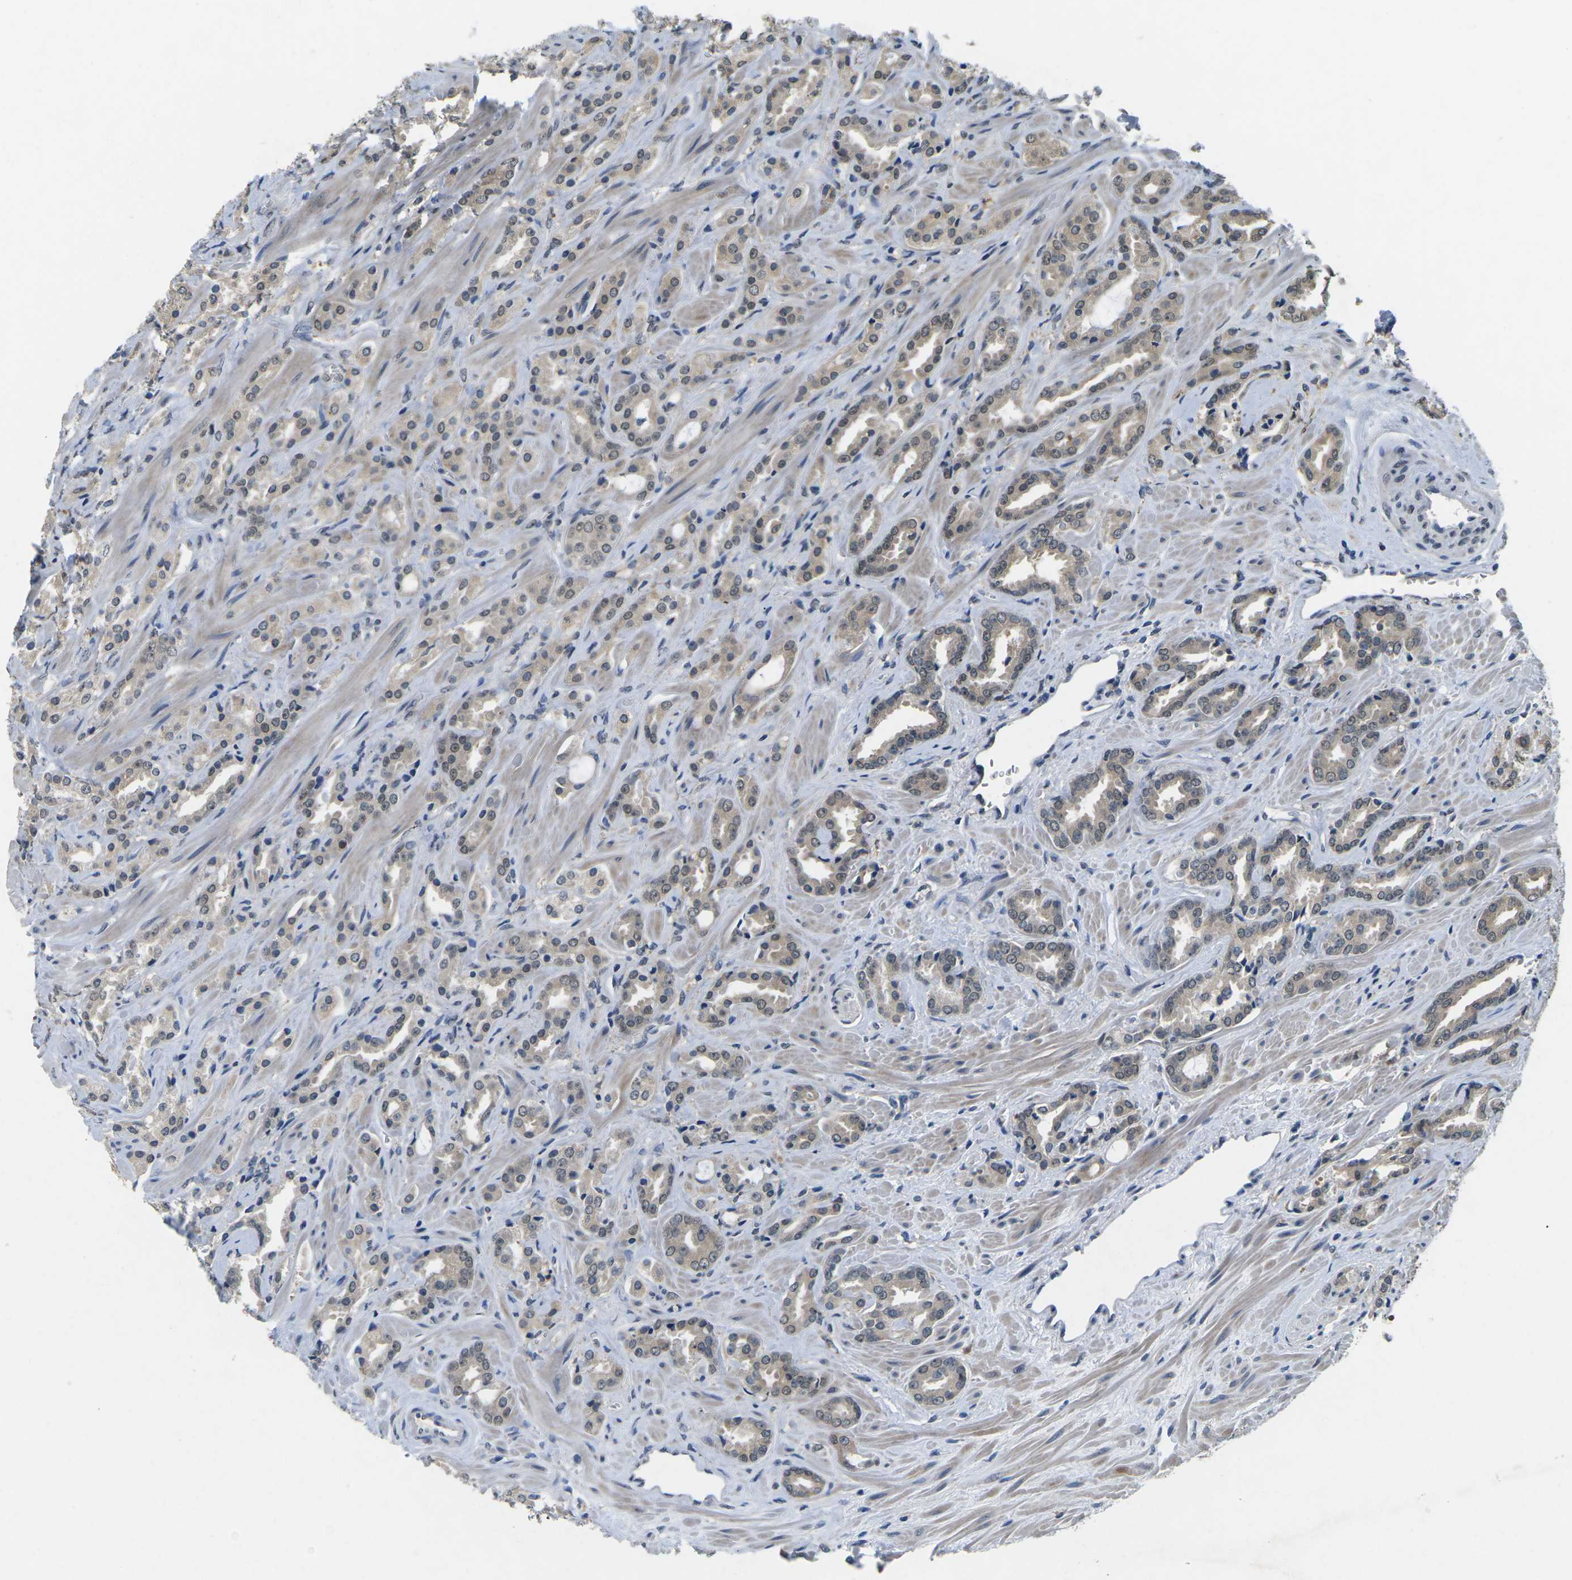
{"staining": {"intensity": "negative", "quantity": "none", "location": "none"}, "tissue": "prostate cancer", "cell_type": "Tumor cells", "image_type": "cancer", "snomed": [{"axis": "morphology", "description": "Adenocarcinoma, High grade"}, {"axis": "topography", "description": "Prostate"}], "caption": "This micrograph is of prostate cancer (adenocarcinoma (high-grade)) stained with immunohistochemistry (IHC) to label a protein in brown with the nuclei are counter-stained blue. There is no positivity in tumor cells.", "gene": "SCNN1B", "patient": {"sex": "male", "age": 64}}